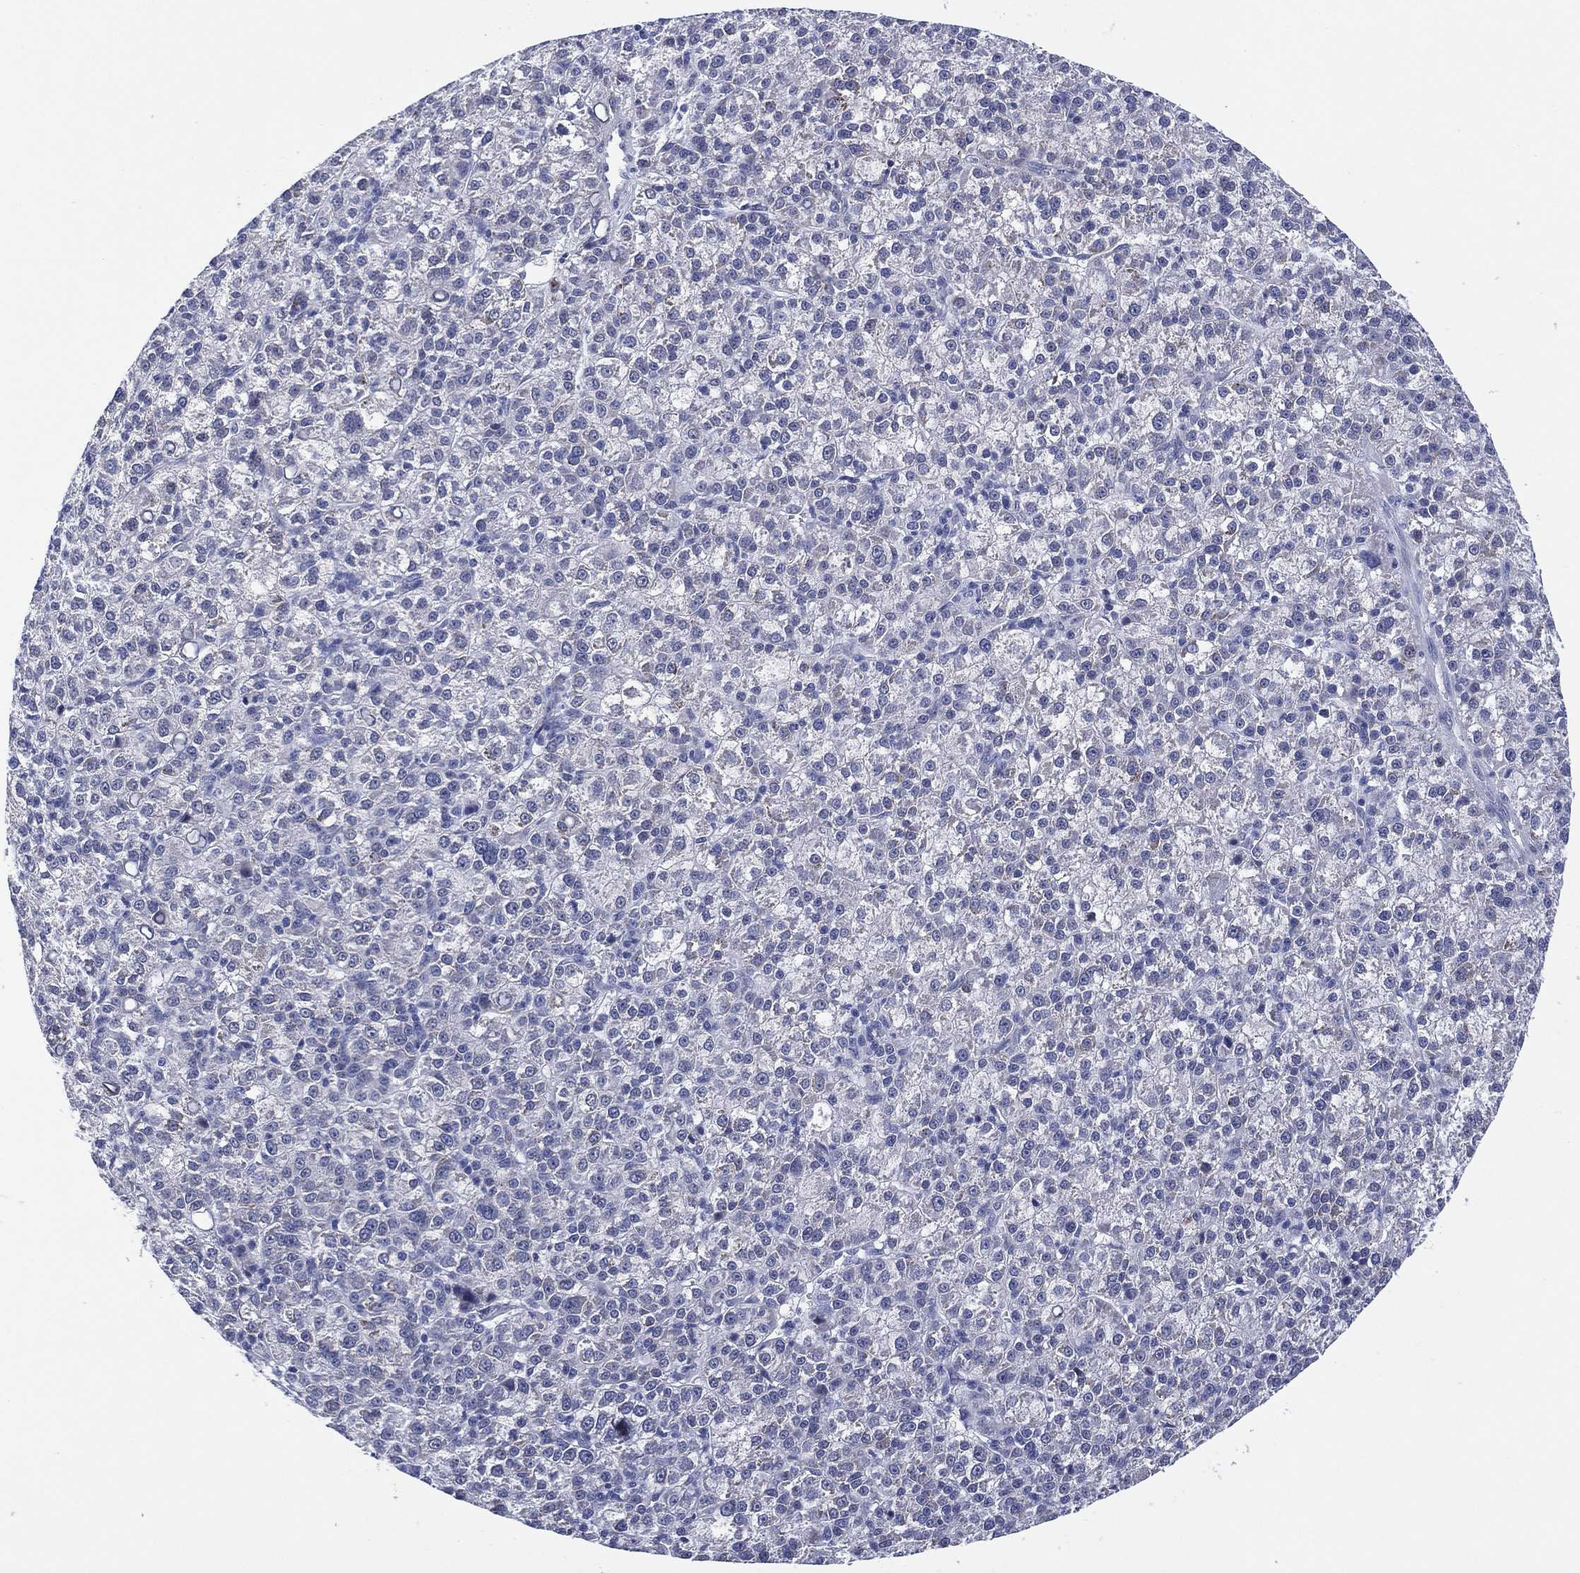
{"staining": {"intensity": "negative", "quantity": "none", "location": "none"}, "tissue": "liver cancer", "cell_type": "Tumor cells", "image_type": "cancer", "snomed": [{"axis": "morphology", "description": "Carcinoma, Hepatocellular, NOS"}, {"axis": "topography", "description": "Liver"}], "caption": "Immunohistochemical staining of human liver hepatocellular carcinoma displays no significant staining in tumor cells.", "gene": "CLIP3", "patient": {"sex": "female", "age": 60}}